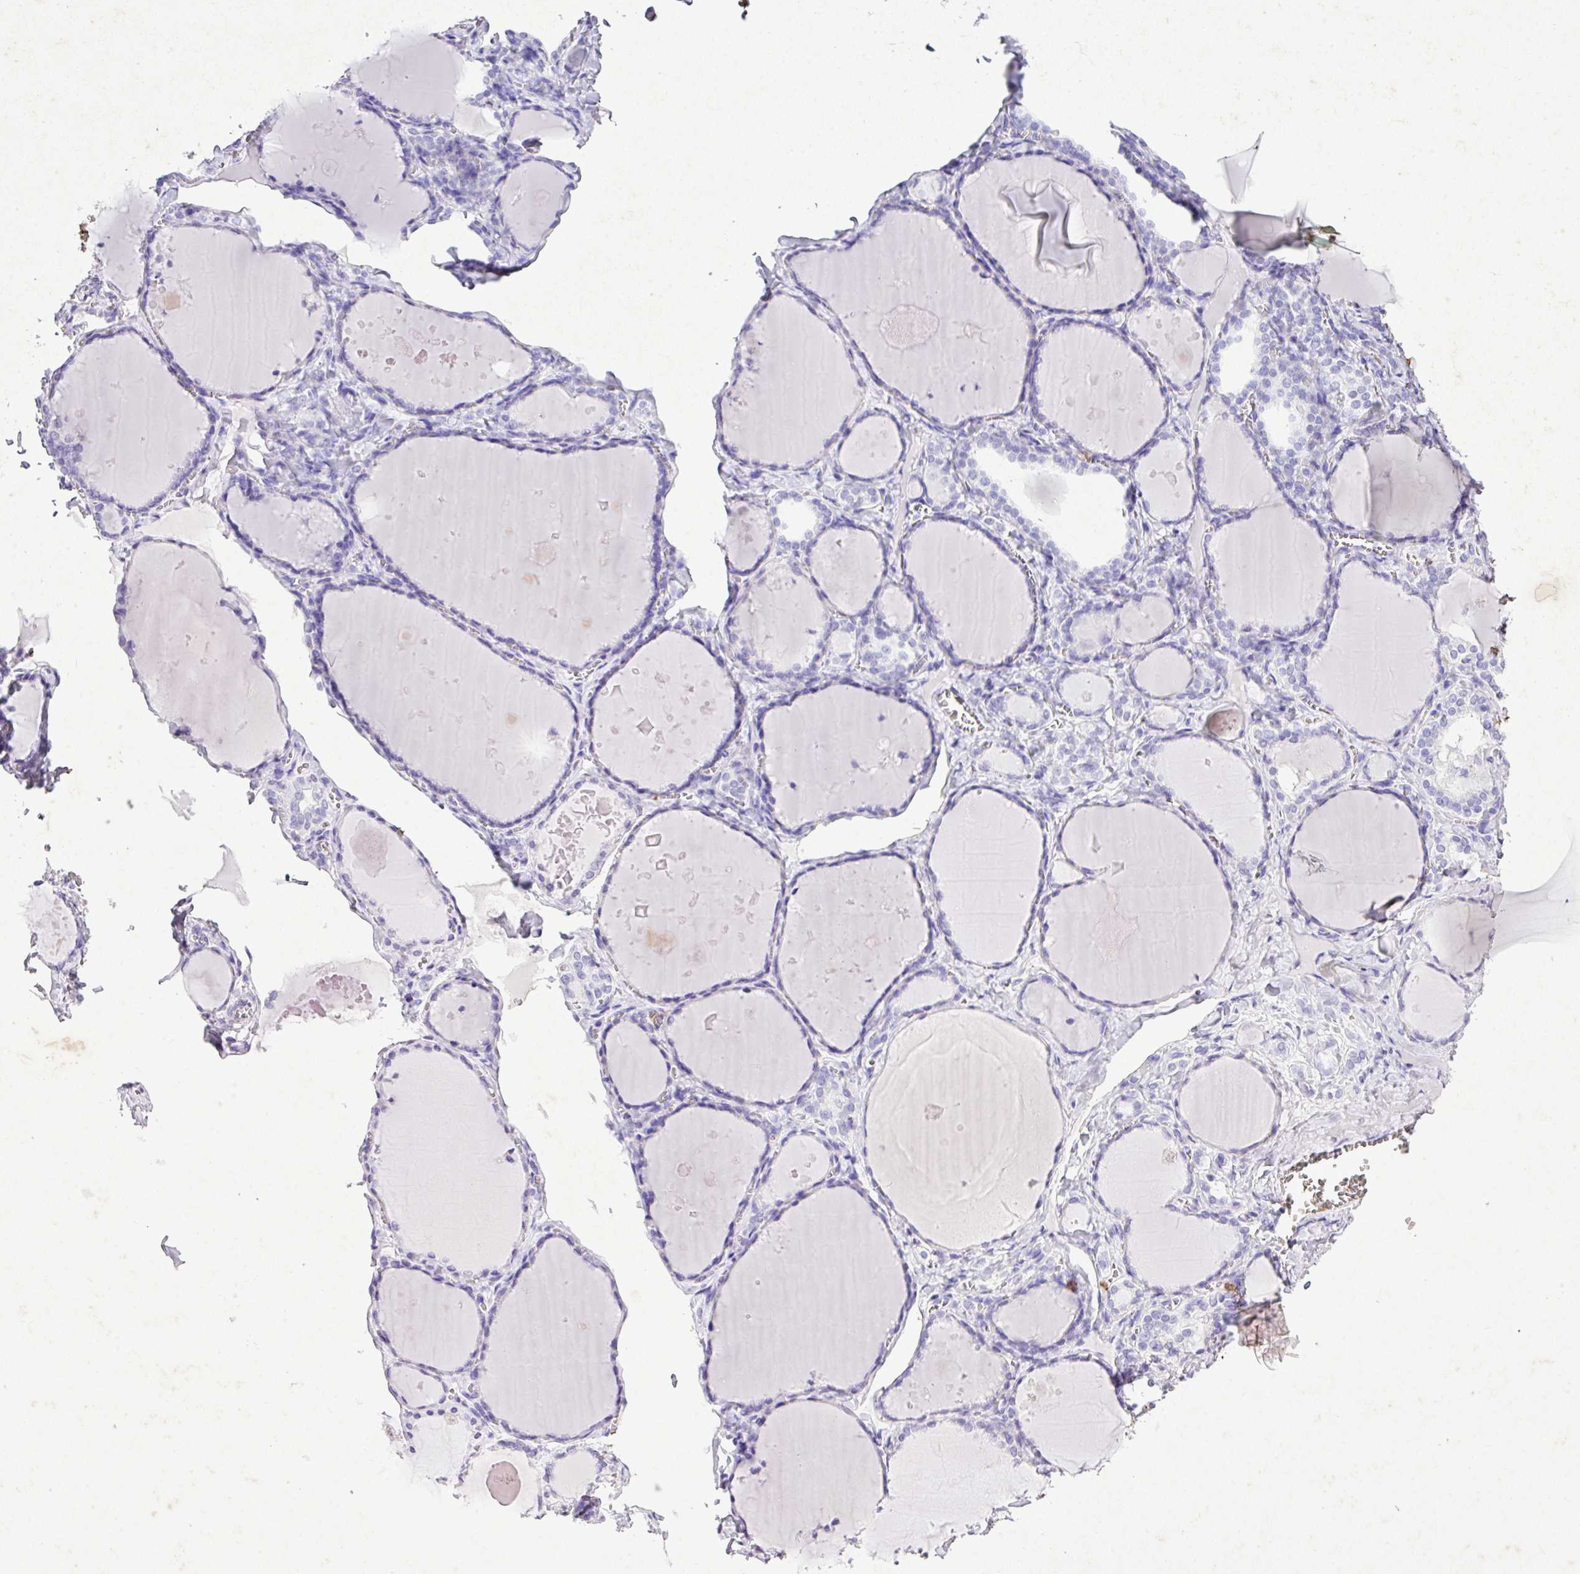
{"staining": {"intensity": "negative", "quantity": "none", "location": "none"}, "tissue": "thyroid gland", "cell_type": "Glandular cells", "image_type": "normal", "snomed": [{"axis": "morphology", "description": "Normal tissue, NOS"}, {"axis": "topography", "description": "Thyroid gland"}], "caption": "Immunohistochemistry histopathology image of benign thyroid gland: thyroid gland stained with DAB (3,3'-diaminobenzidine) displays no significant protein positivity in glandular cells.", "gene": "KCNJ11", "patient": {"sex": "female", "age": 42}}